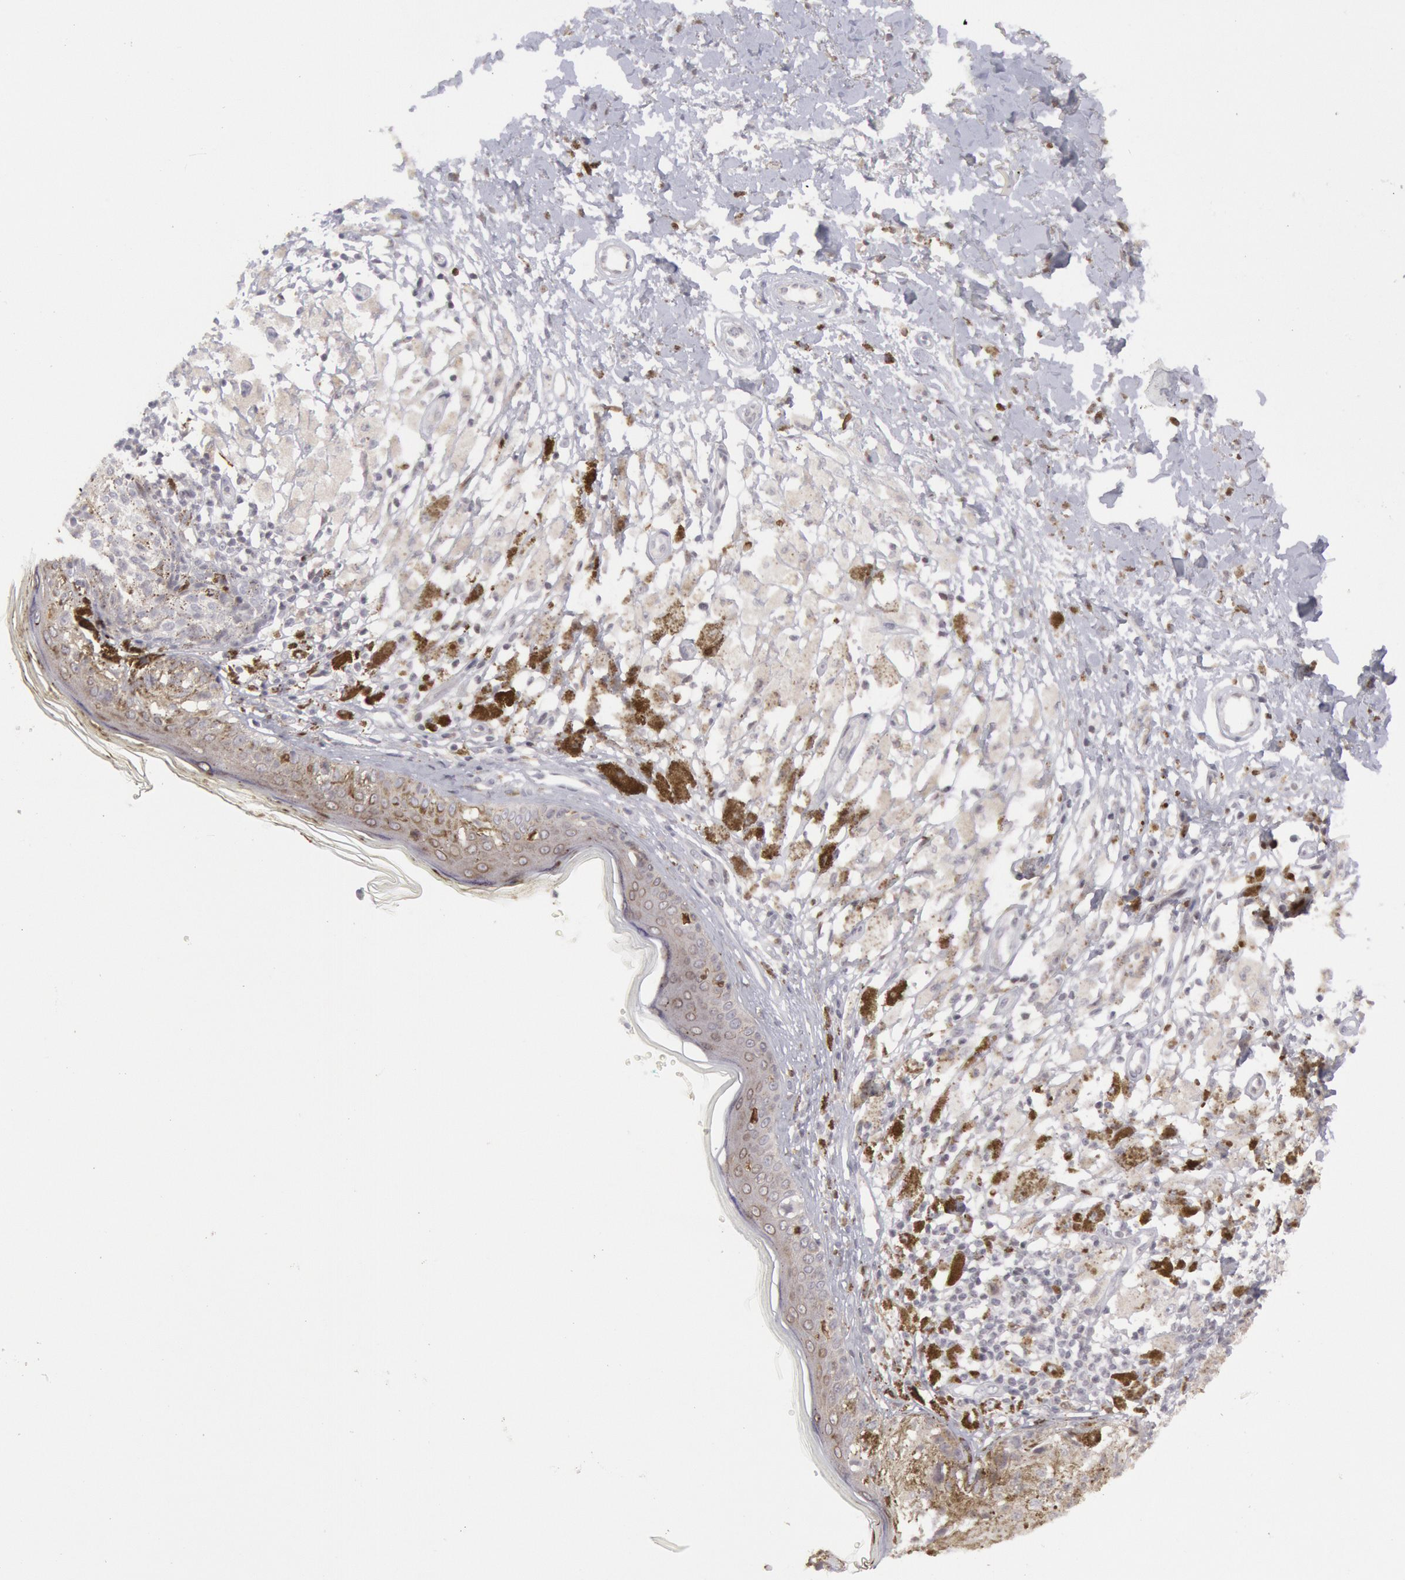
{"staining": {"intensity": "negative", "quantity": "none", "location": "none"}, "tissue": "melanoma", "cell_type": "Tumor cells", "image_type": "cancer", "snomed": [{"axis": "morphology", "description": "Malignant melanoma, NOS"}, {"axis": "topography", "description": "Skin"}], "caption": "Immunohistochemical staining of human melanoma shows no significant staining in tumor cells.", "gene": "PTGS2", "patient": {"sex": "male", "age": 88}}